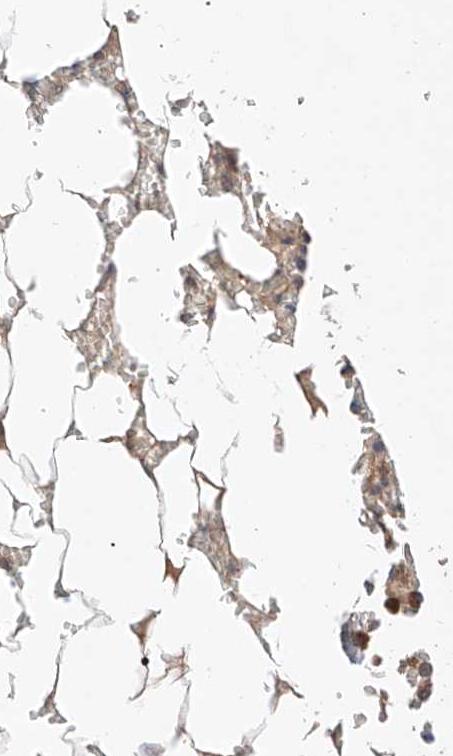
{"staining": {"intensity": "moderate", "quantity": "<25%", "location": "cytoplasmic/membranous"}, "tissue": "bone marrow", "cell_type": "Hematopoietic cells", "image_type": "normal", "snomed": [{"axis": "morphology", "description": "Normal tissue, NOS"}, {"axis": "topography", "description": "Bone marrow"}], "caption": "Bone marrow stained for a protein (brown) demonstrates moderate cytoplasmic/membranous positive expression in approximately <25% of hematopoietic cells.", "gene": "ZNF124", "patient": {"sex": "male", "age": 70}}